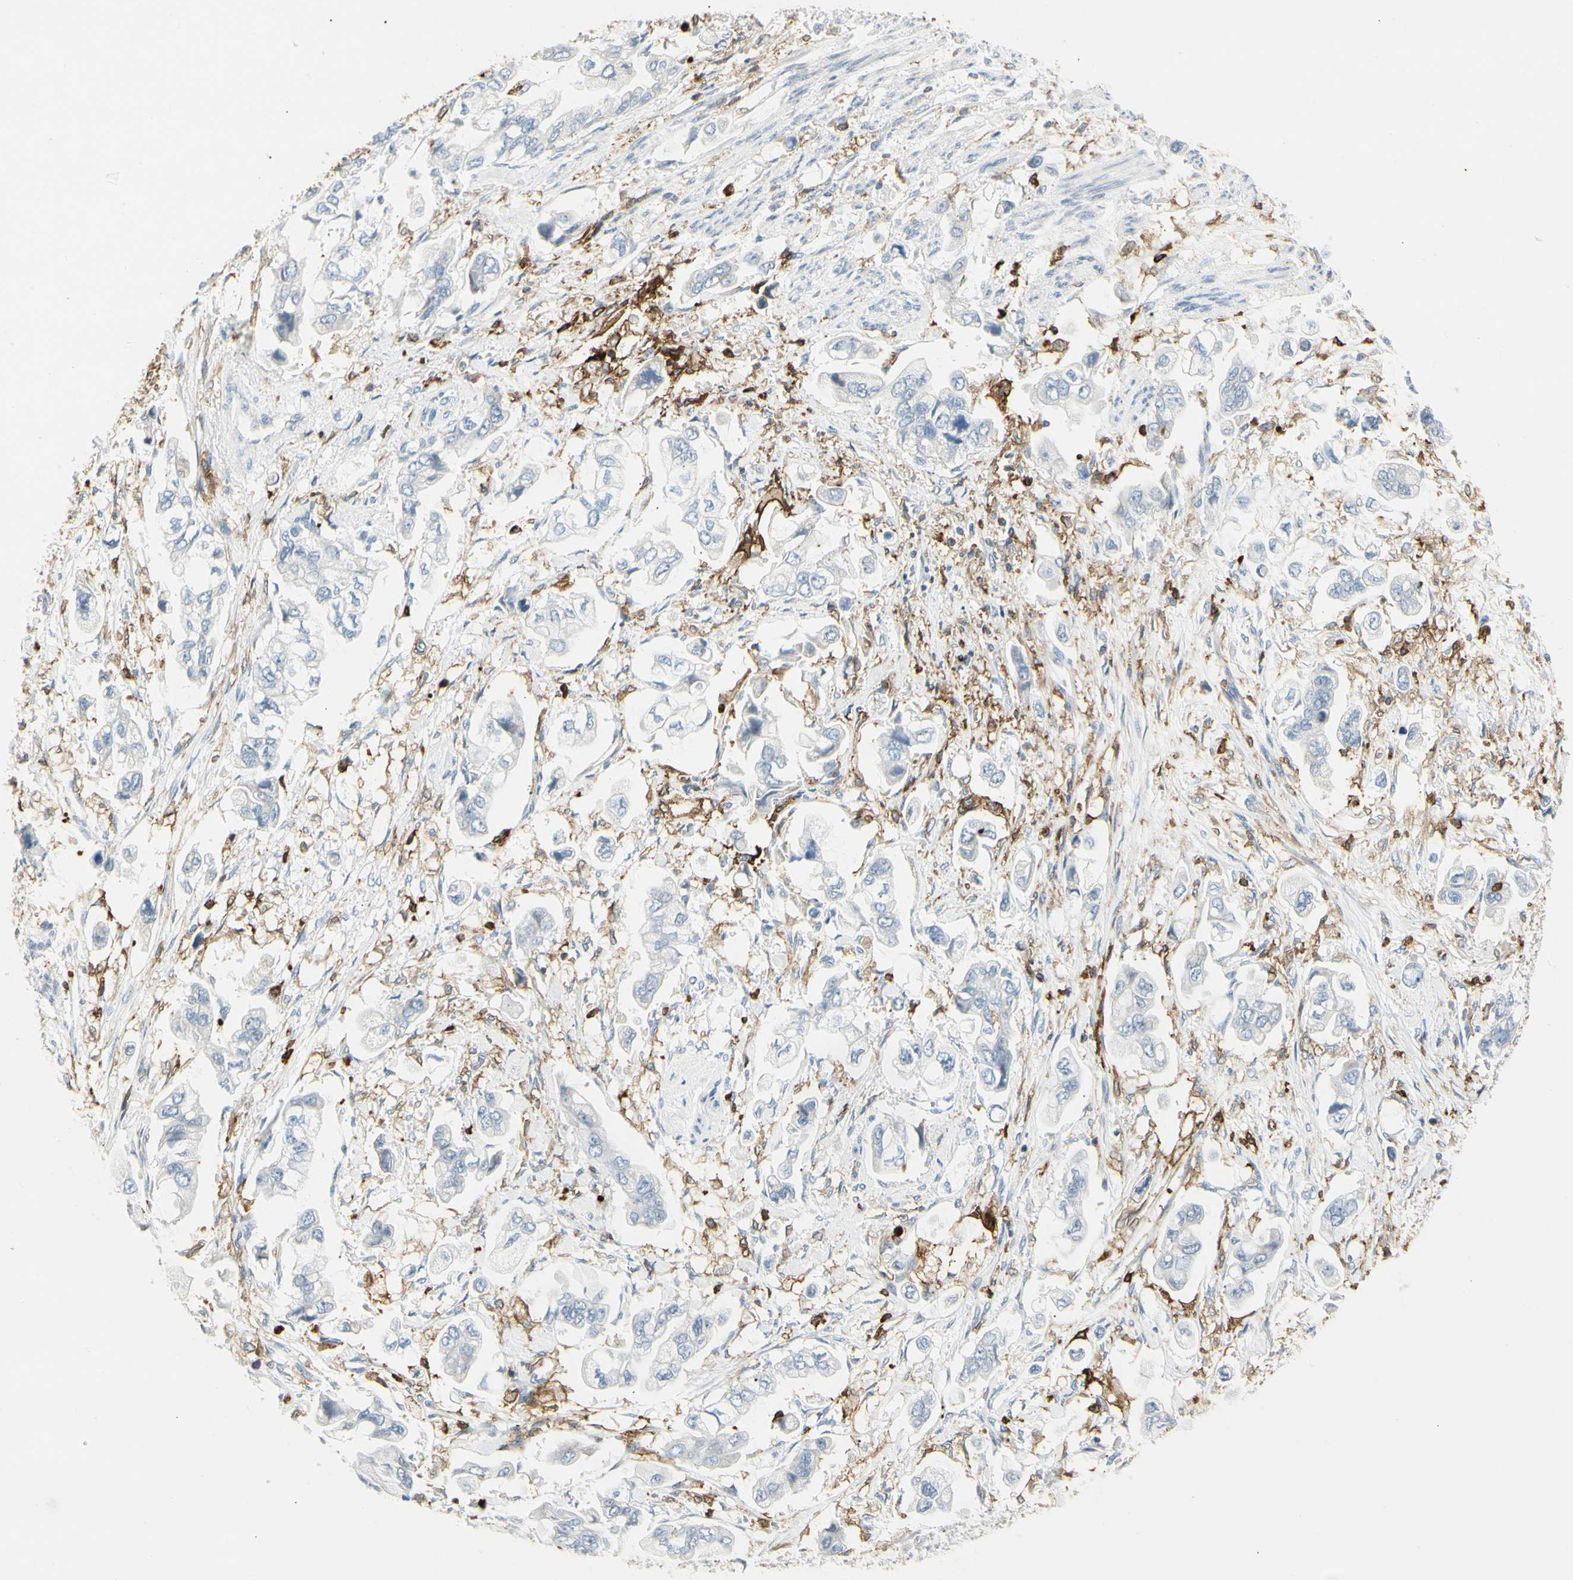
{"staining": {"intensity": "negative", "quantity": "none", "location": "none"}, "tissue": "stomach cancer", "cell_type": "Tumor cells", "image_type": "cancer", "snomed": [{"axis": "morphology", "description": "Adenocarcinoma, NOS"}, {"axis": "topography", "description": "Stomach"}], "caption": "This is an immunohistochemistry image of adenocarcinoma (stomach). There is no positivity in tumor cells.", "gene": "ITGB2", "patient": {"sex": "male", "age": 62}}